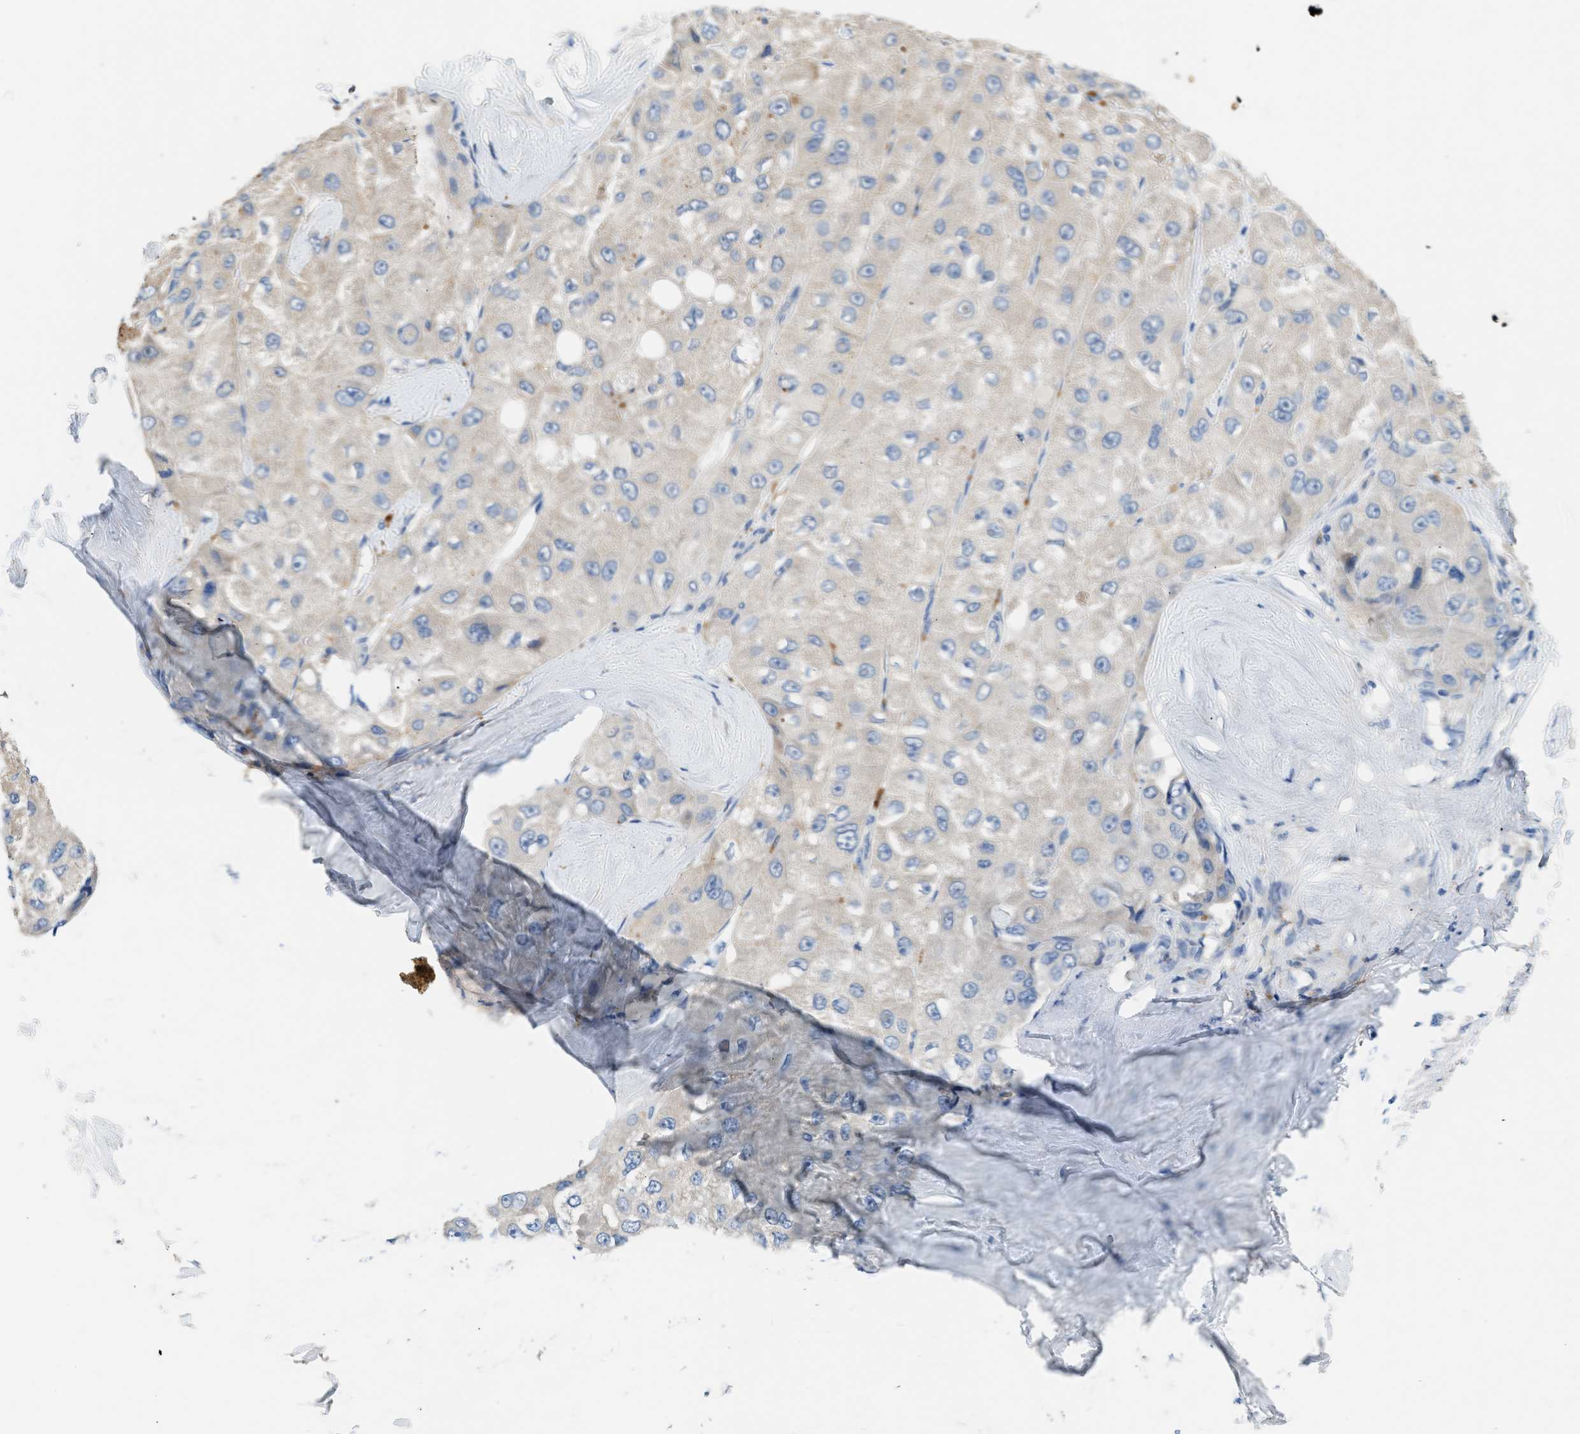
{"staining": {"intensity": "weak", "quantity": "<25%", "location": "cytoplasmic/membranous"}, "tissue": "liver cancer", "cell_type": "Tumor cells", "image_type": "cancer", "snomed": [{"axis": "morphology", "description": "Carcinoma, Hepatocellular, NOS"}, {"axis": "topography", "description": "Liver"}], "caption": "High power microscopy image of an immunohistochemistry (IHC) image of liver cancer (hepatocellular carcinoma), revealing no significant positivity in tumor cells.", "gene": "RWDD2B", "patient": {"sex": "male", "age": 80}}